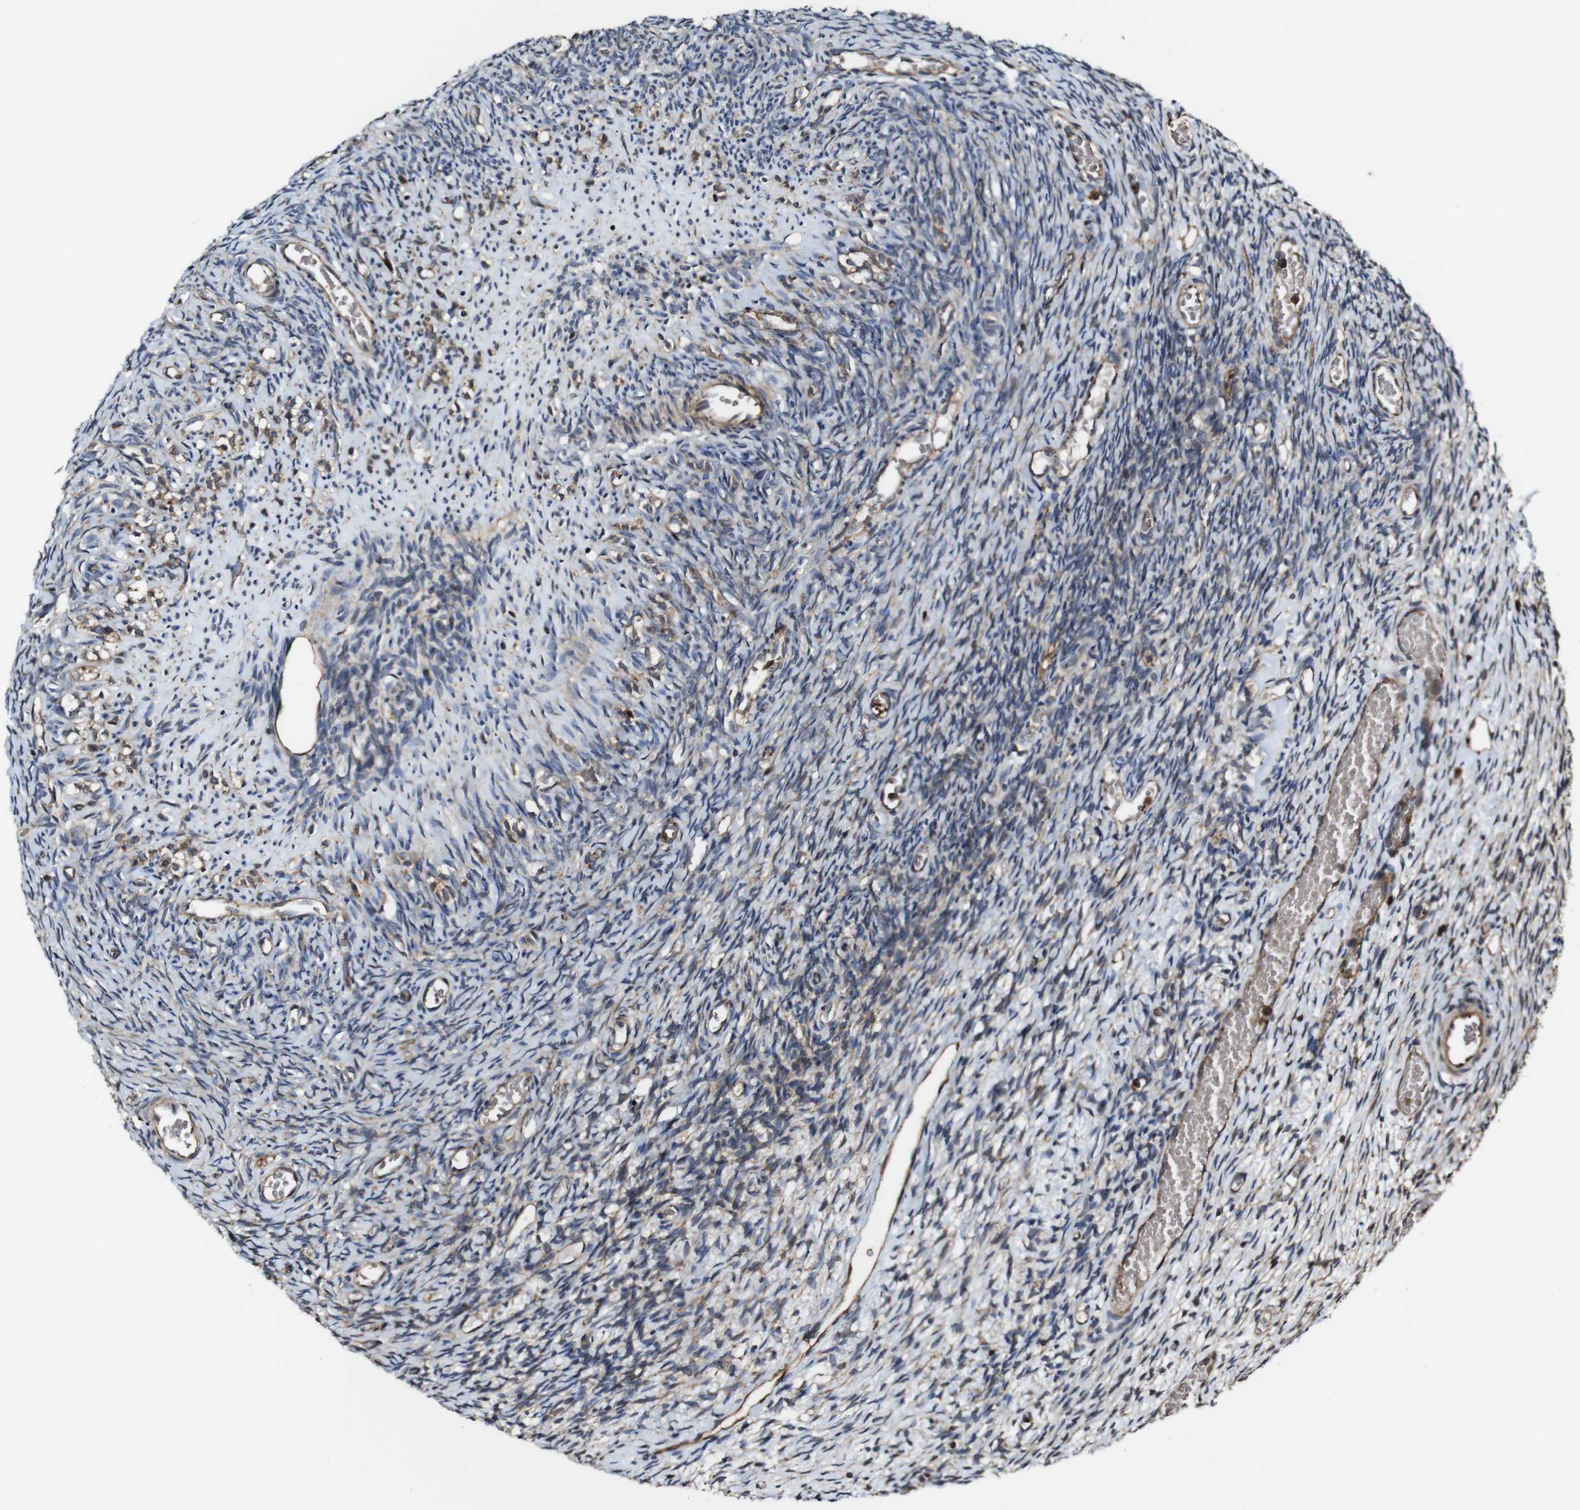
{"staining": {"intensity": "weak", "quantity": ">75%", "location": "cytoplasmic/membranous"}, "tissue": "ovary", "cell_type": "Ovarian stroma cells", "image_type": "normal", "snomed": [{"axis": "morphology", "description": "Normal tissue, NOS"}, {"axis": "topography", "description": "Ovary"}], "caption": "IHC of benign human ovary exhibits low levels of weak cytoplasmic/membranous staining in approximately >75% of ovarian stroma cells.", "gene": "TNIK", "patient": {"sex": "female", "age": 35}}